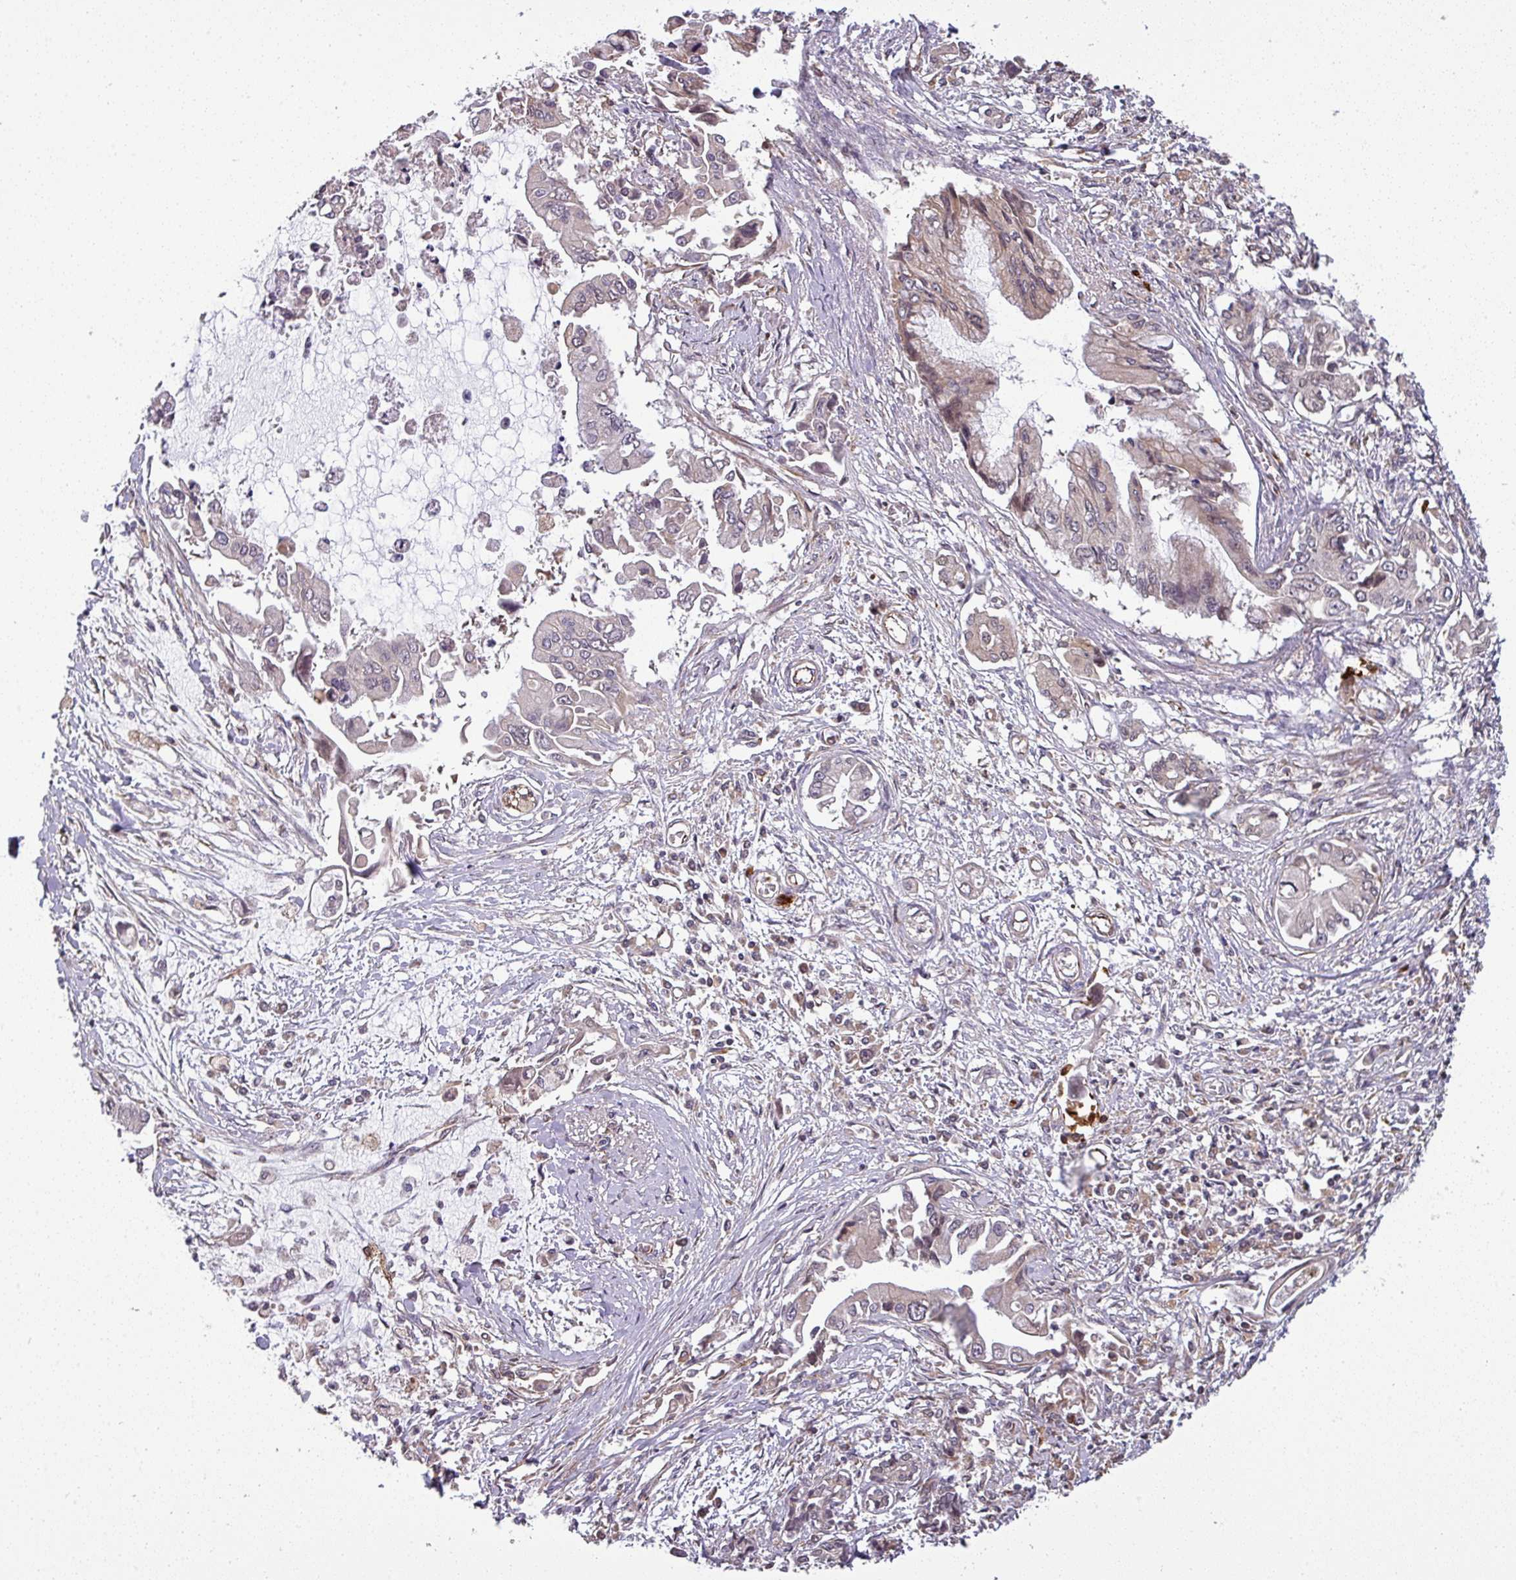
{"staining": {"intensity": "moderate", "quantity": "<25%", "location": "cytoplasmic/membranous"}, "tissue": "pancreatic cancer", "cell_type": "Tumor cells", "image_type": "cancer", "snomed": [{"axis": "morphology", "description": "Adenocarcinoma, NOS"}, {"axis": "topography", "description": "Pancreas"}], "caption": "Pancreatic cancer tissue displays moderate cytoplasmic/membranous expression in approximately <25% of tumor cells (DAB IHC with brightfield microscopy, high magnification).", "gene": "CCDC121", "patient": {"sex": "male", "age": 84}}